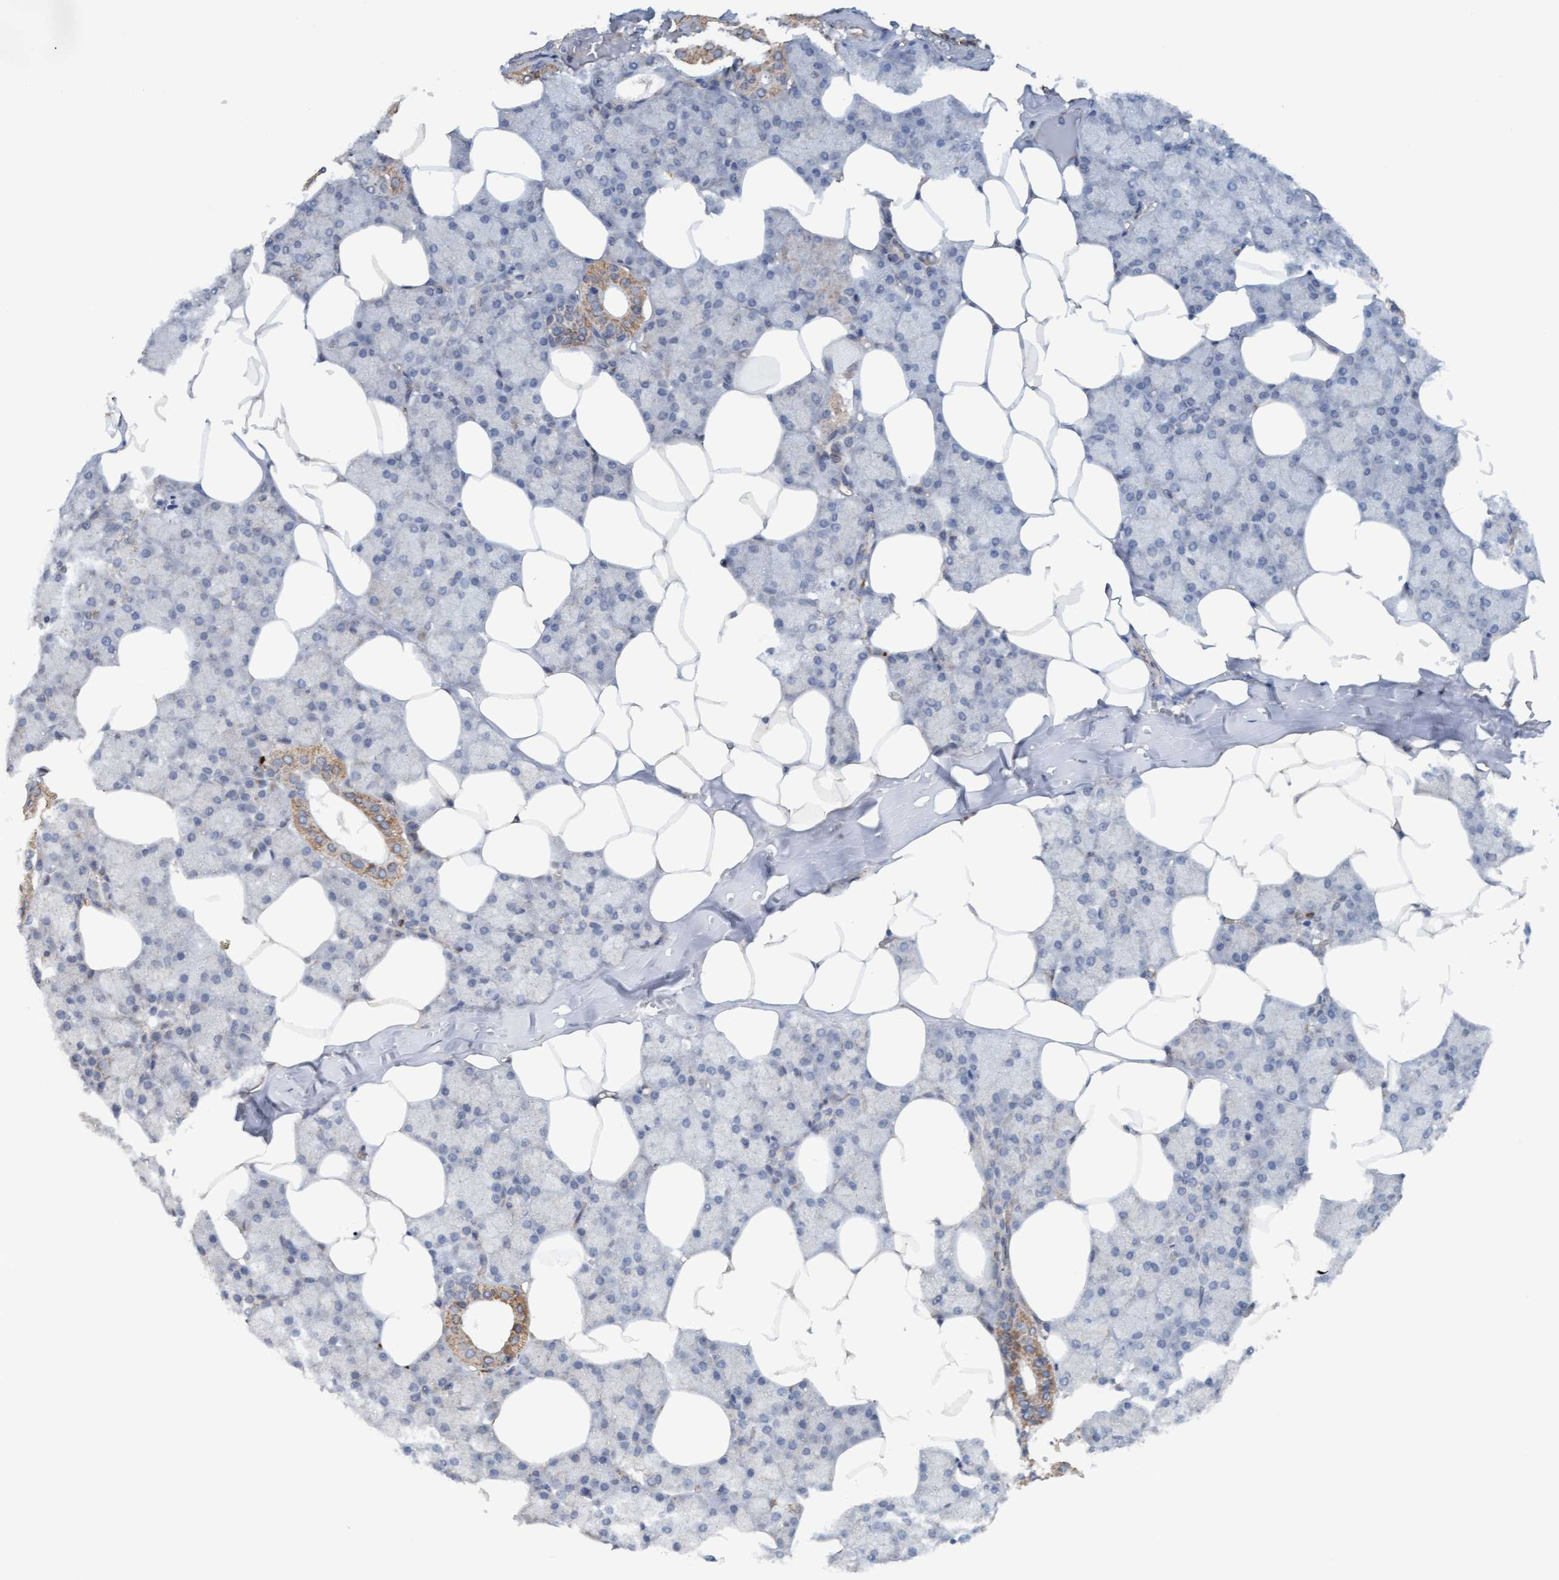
{"staining": {"intensity": "moderate", "quantity": "<25%", "location": "cytoplasmic/membranous"}, "tissue": "salivary gland", "cell_type": "Glandular cells", "image_type": "normal", "snomed": [{"axis": "morphology", "description": "Normal tissue, NOS"}, {"axis": "topography", "description": "Salivary gland"}], "caption": "Glandular cells exhibit low levels of moderate cytoplasmic/membranous positivity in about <25% of cells in normal human salivary gland. (DAB = brown stain, brightfield microscopy at high magnification).", "gene": "MGLL", "patient": {"sex": "male", "age": 62}}